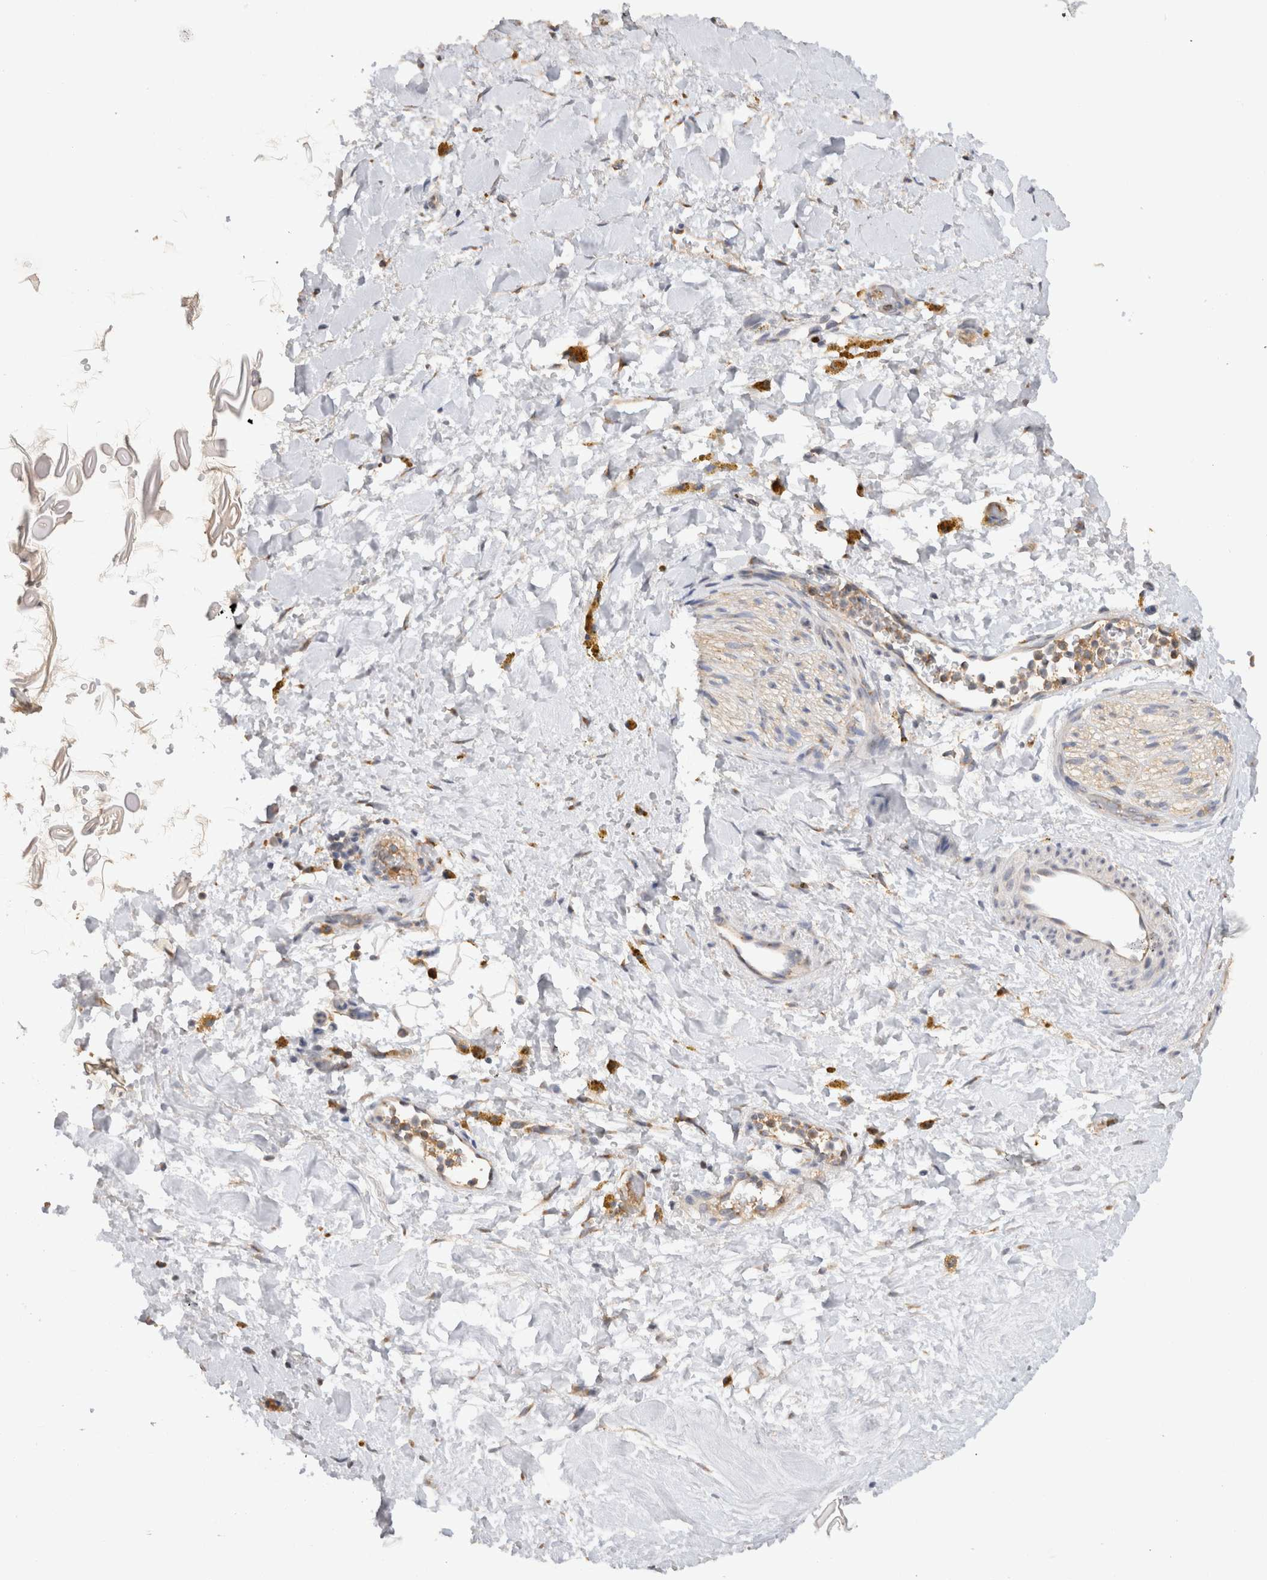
{"staining": {"intensity": "negative", "quantity": "none", "location": "none"}, "tissue": "adipose tissue", "cell_type": "Adipocytes", "image_type": "normal", "snomed": [{"axis": "morphology", "description": "Normal tissue, NOS"}, {"axis": "topography", "description": "Kidney"}, {"axis": "topography", "description": "Peripheral nerve tissue"}], "caption": "Adipose tissue was stained to show a protein in brown. There is no significant positivity in adipocytes.", "gene": "GAS1", "patient": {"sex": "male", "age": 7}}